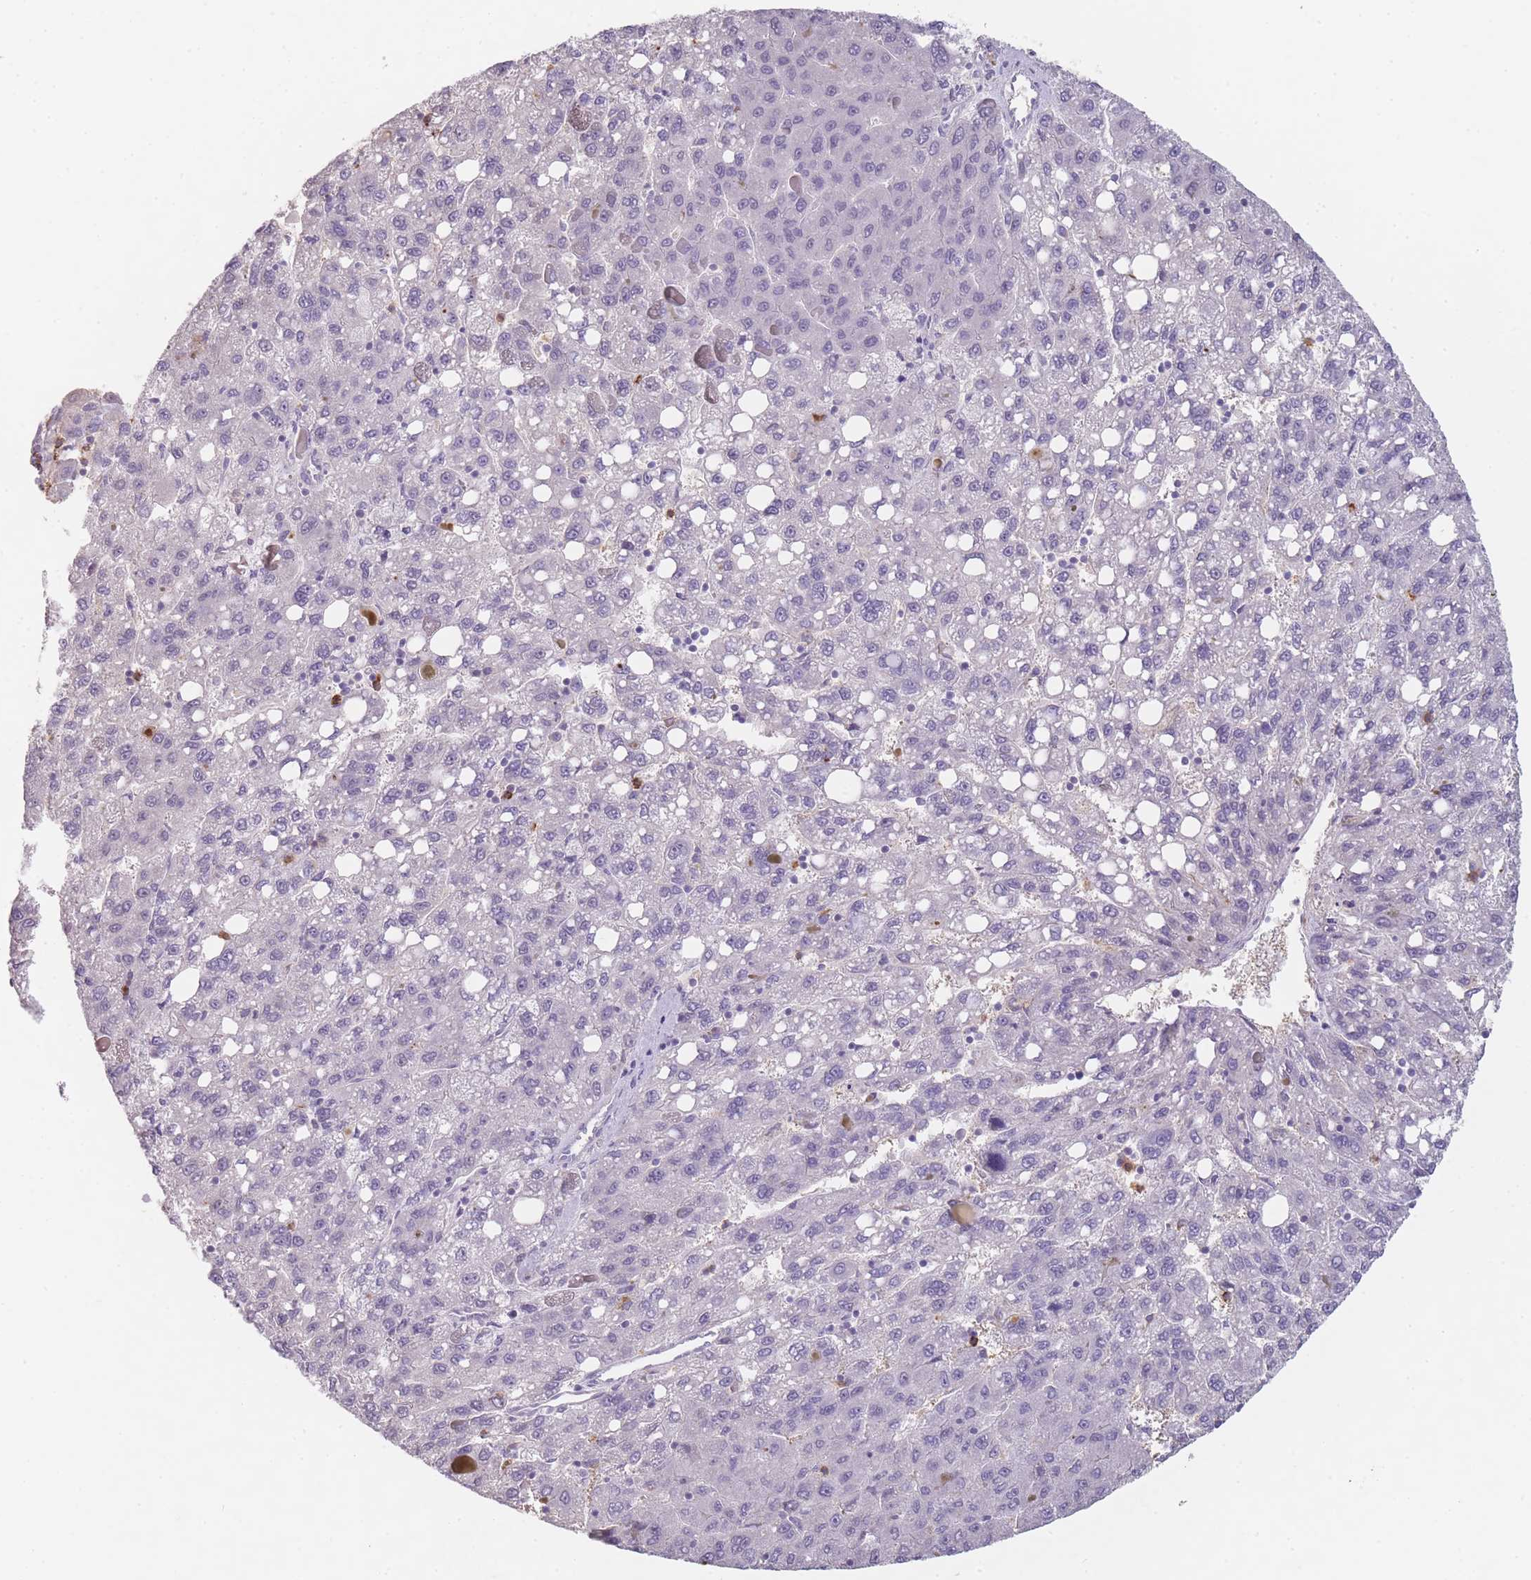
{"staining": {"intensity": "negative", "quantity": "none", "location": "none"}, "tissue": "liver cancer", "cell_type": "Tumor cells", "image_type": "cancer", "snomed": [{"axis": "morphology", "description": "Carcinoma, Hepatocellular, NOS"}, {"axis": "topography", "description": "Liver"}], "caption": "Immunohistochemistry (IHC) histopathology image of neoplastic tissue: liver cancer stained with DAB (3,3'-diaminobenzidine) reveals no significant protein expression in tumor cells.", "gene": "CR1L", "patient": {"sex": "female", "age": 82}}